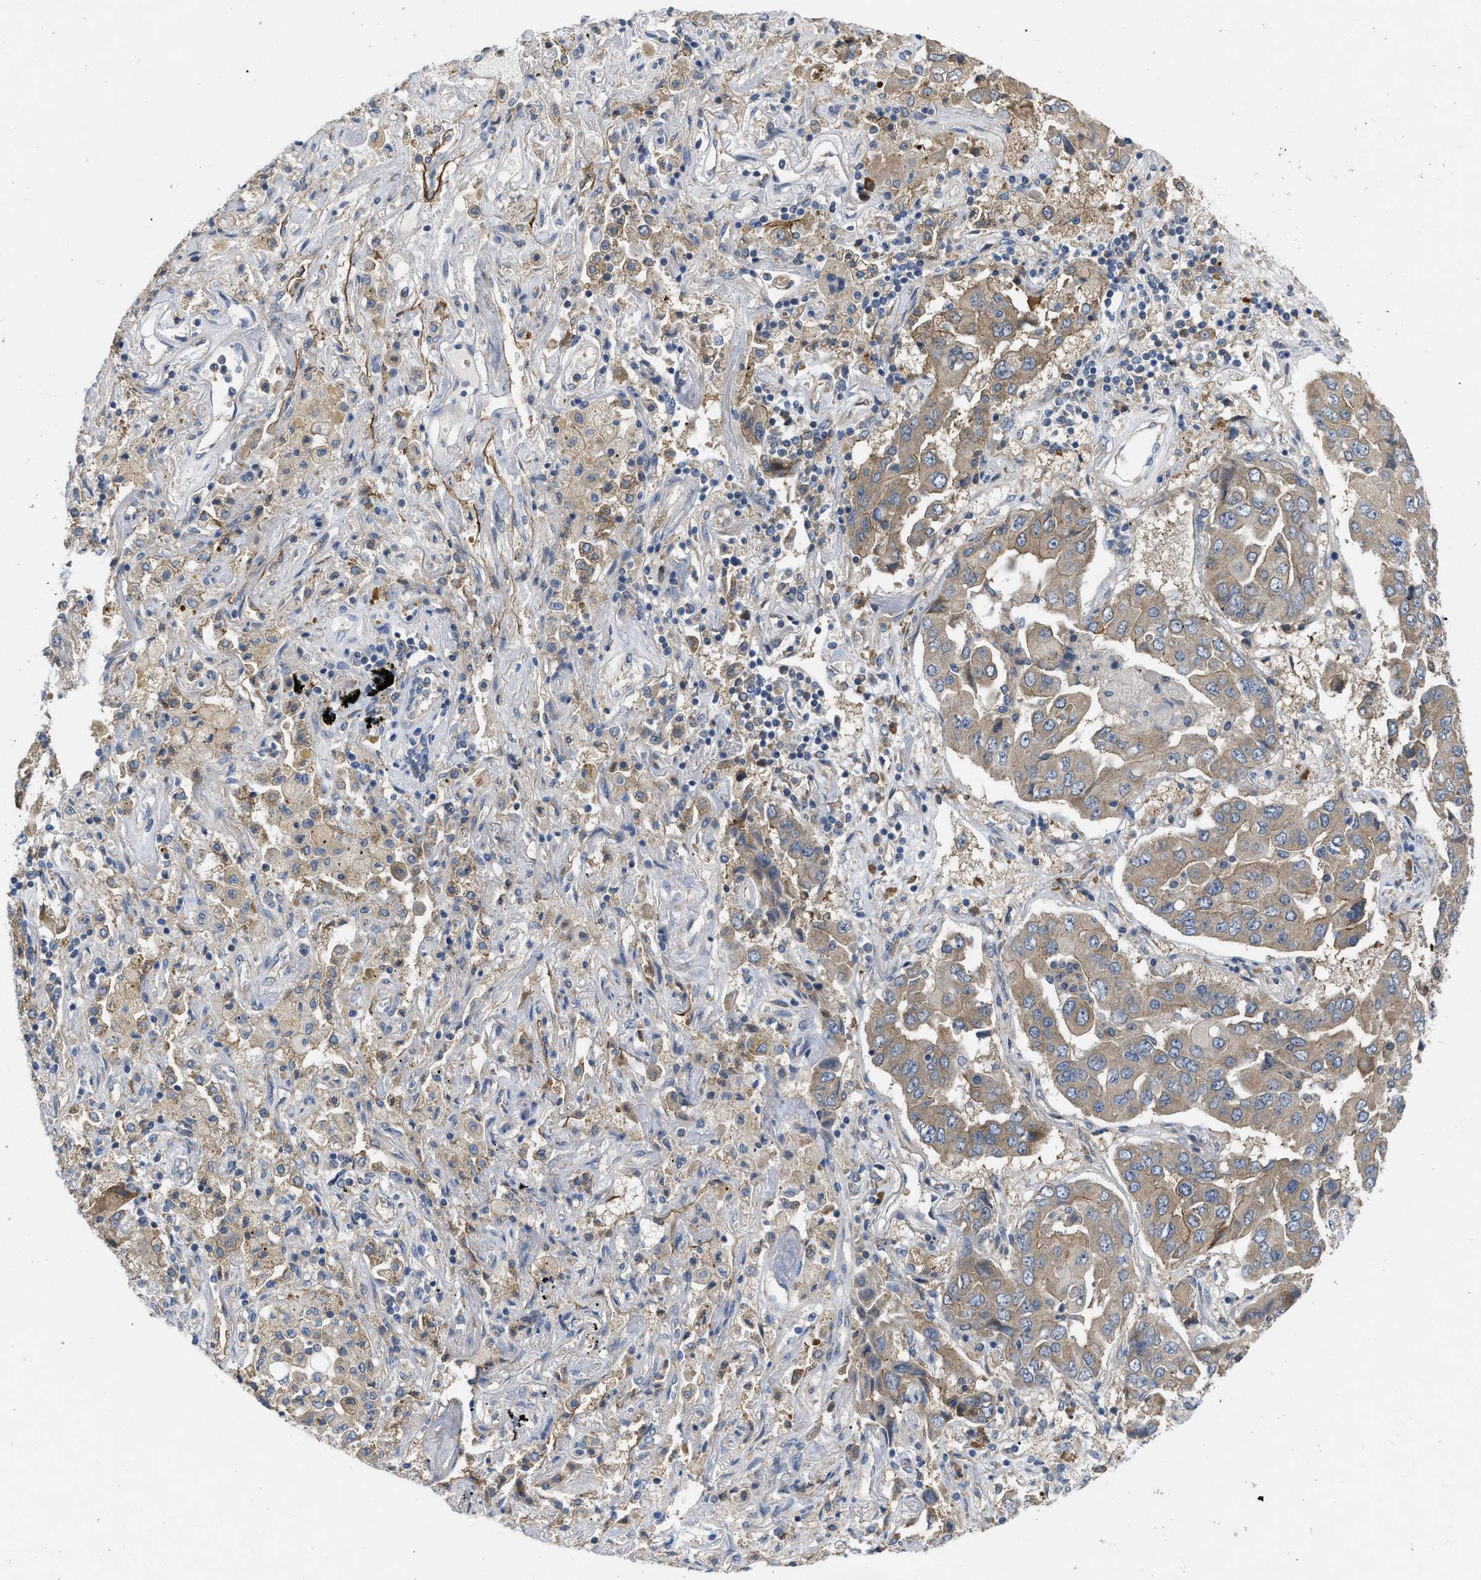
{"staining": {"intensity": "weak", "quantity": ">75%", "location": "cytoplasmic/membranous"}, "tissue": "lung cancer", "cell_type": "Tumor cells", "image_type": "cancer", "snomed": [{"axis": "morphology", "description": "Adenocarcinoma, NOS"}, {"axis": "topography", "description": "Lung"}], "caption": "Weak cytoplasmic/membranous staining for a protein is seen in about >75% of tumor cells of lung cancer using IHC.", "gene": "TMEM131", "patient": {"sex": "female", "age": 65}}